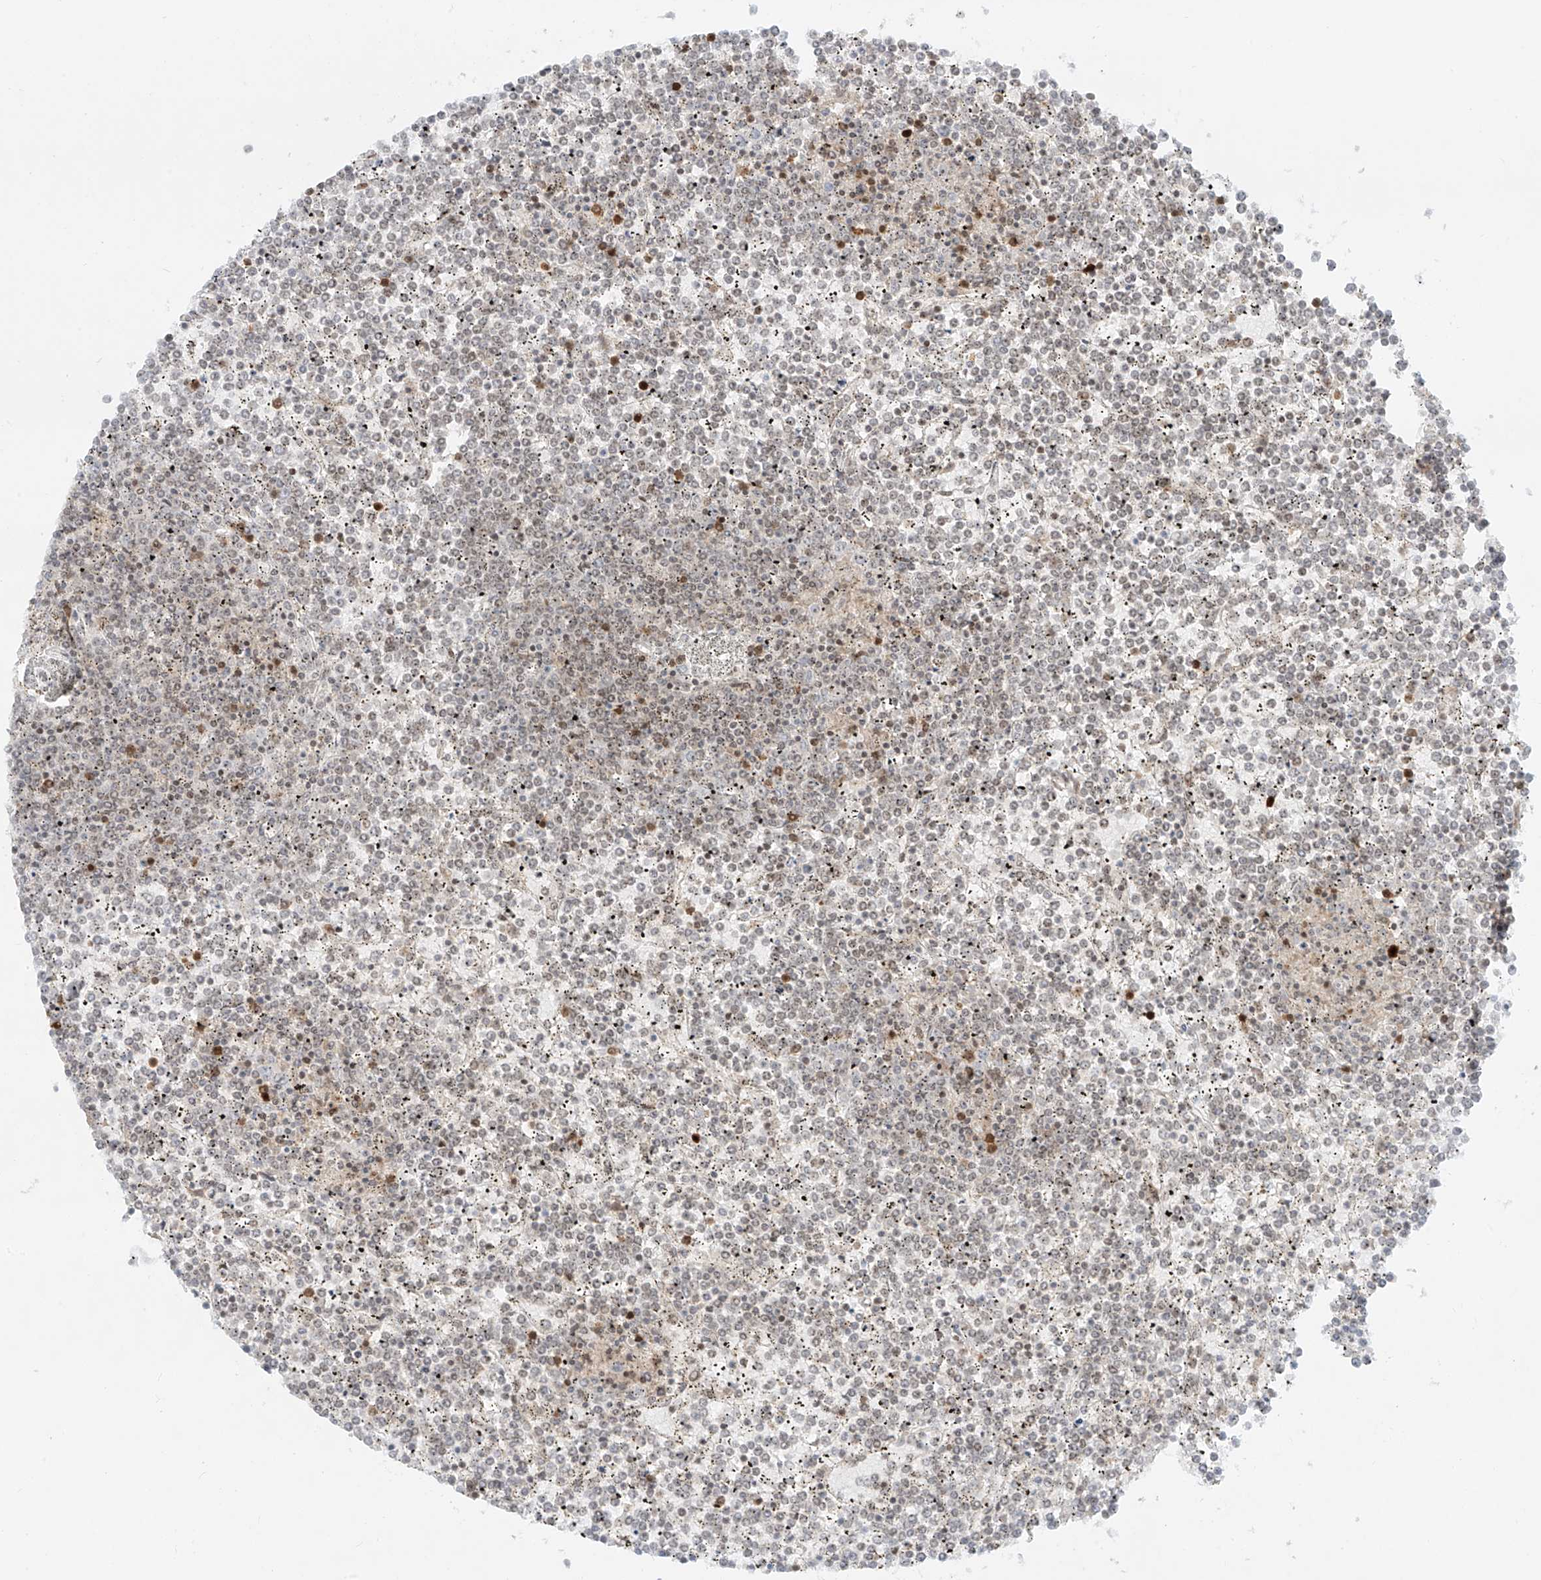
{"staining": {"intensity": "weak", "quantity": "<25%", "location": "nuclear"}, "tissue": "lymphoma", "cell_type": "Tumor cells", "image_type": "cancer", "snomed": [{"axis": "morphology", "description": "Malignant lymphoma, non-Hodgkin's type, Low grade"}, {"axis": "topography", "description": "Spleen"}], "caption": "Immunohistochemical staining of lymphoma displays no significant expression in tumor cells.", "gene": "ZNF512", "patient": {"sex": "female", "age": 19}}